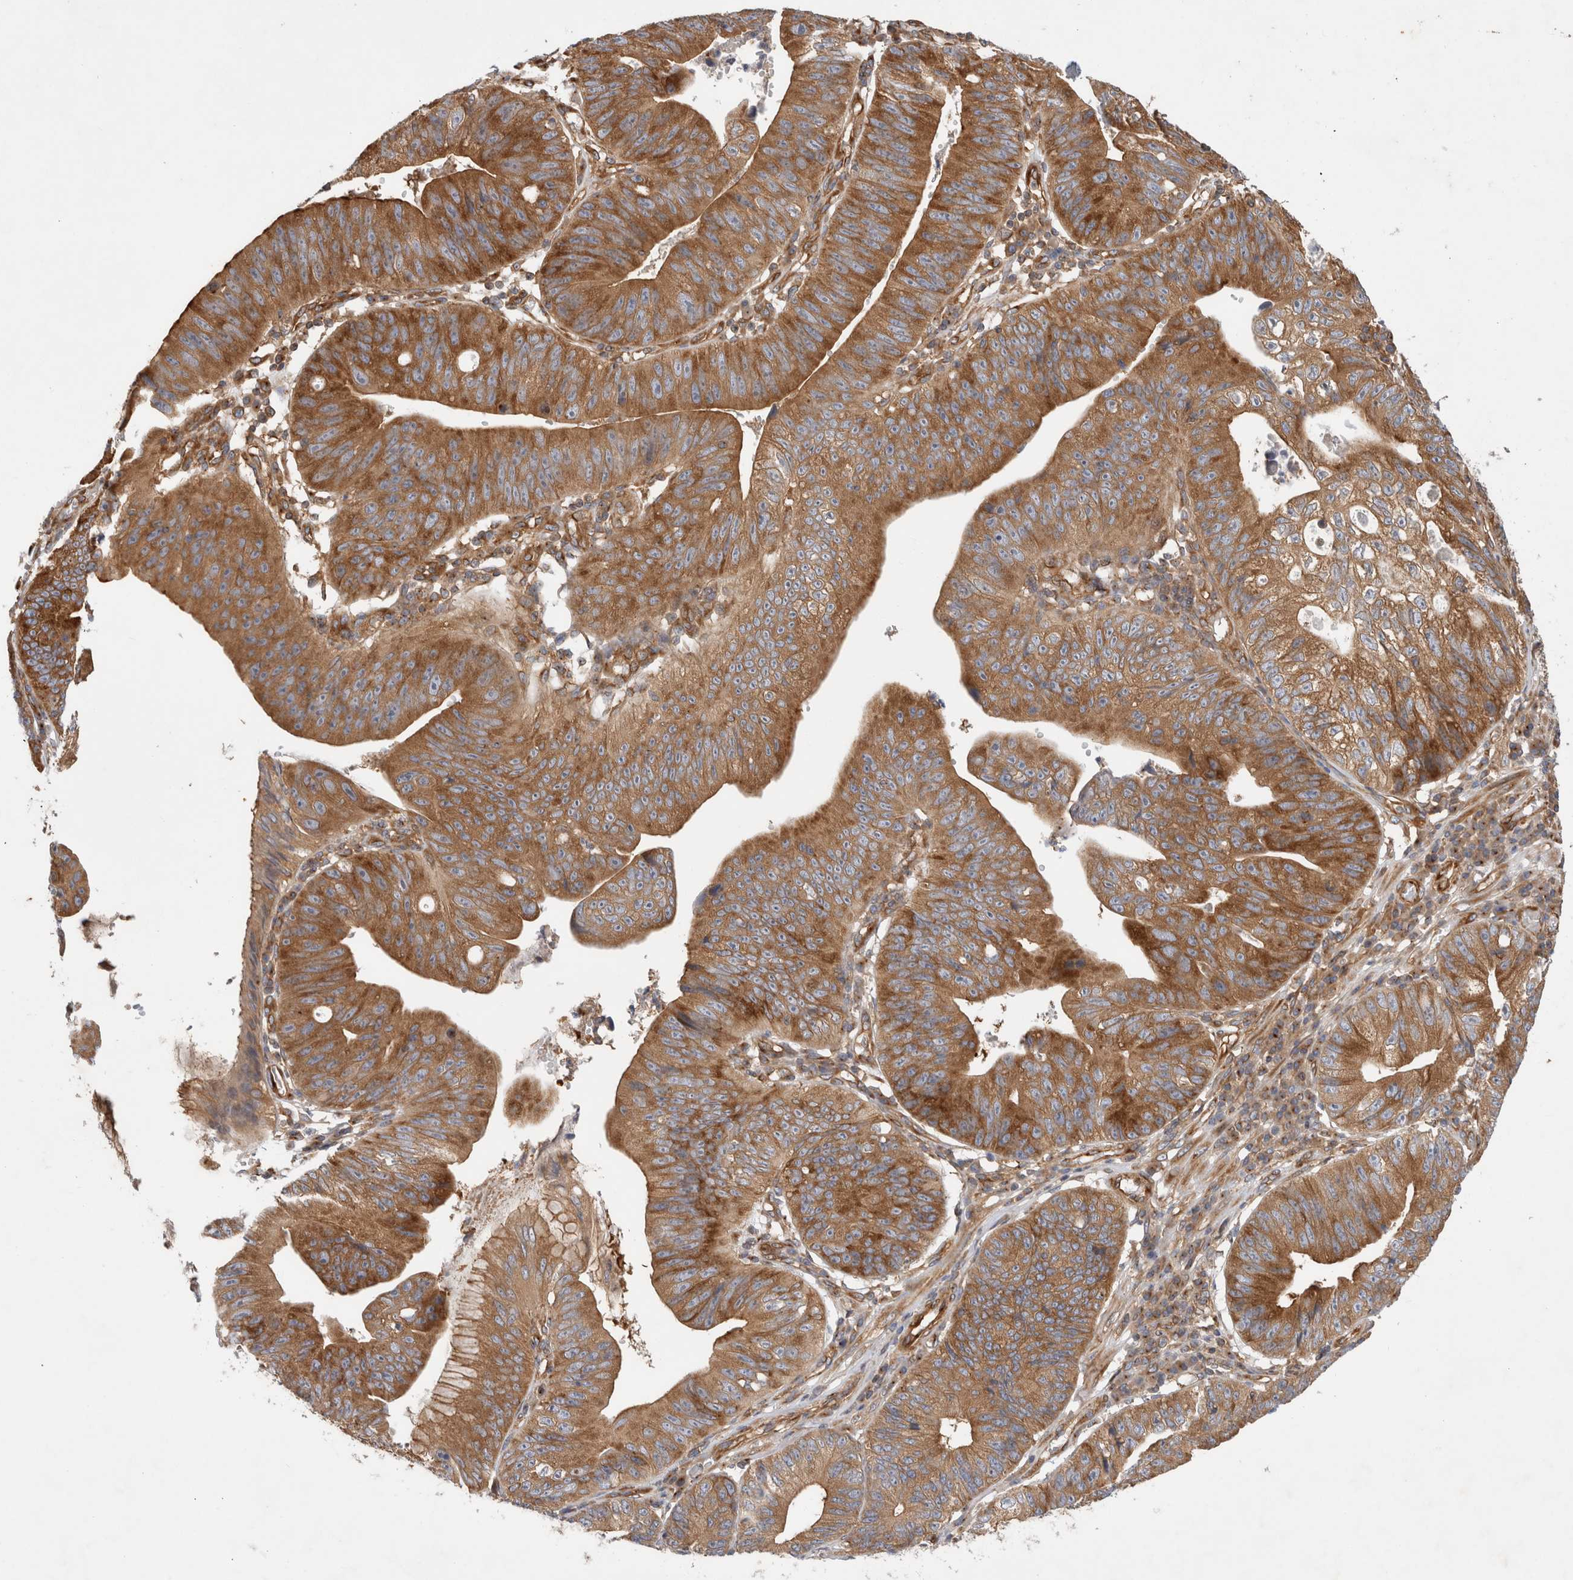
{"staining": {"intensity": "moderate", "quantity": ">75%", "location": "cytoplasmic/membranous"}, "tissue": "stomach cancer", "cell_type": "Tumor cells", "image_type": "cancer", "snomed": [{"axis": "morphology", "description": "Adenocarcinoma, NOS"}, {"axis": "topography", "description": "Stomach"}], "caption": "Immunohistochemical staining of stomach adenocarcinoma demonstrates medium levels of moderate cytoplasmic/membranous staining in approximately >75% of tumor cells. The staining was performed using DAB to visualize the protein expression in brown, while the nuclei were stained in blue with hematoxylin (Magnification: 20x).", "gene": "GPR150", "patient": {"sex": "male", "age": 59}}